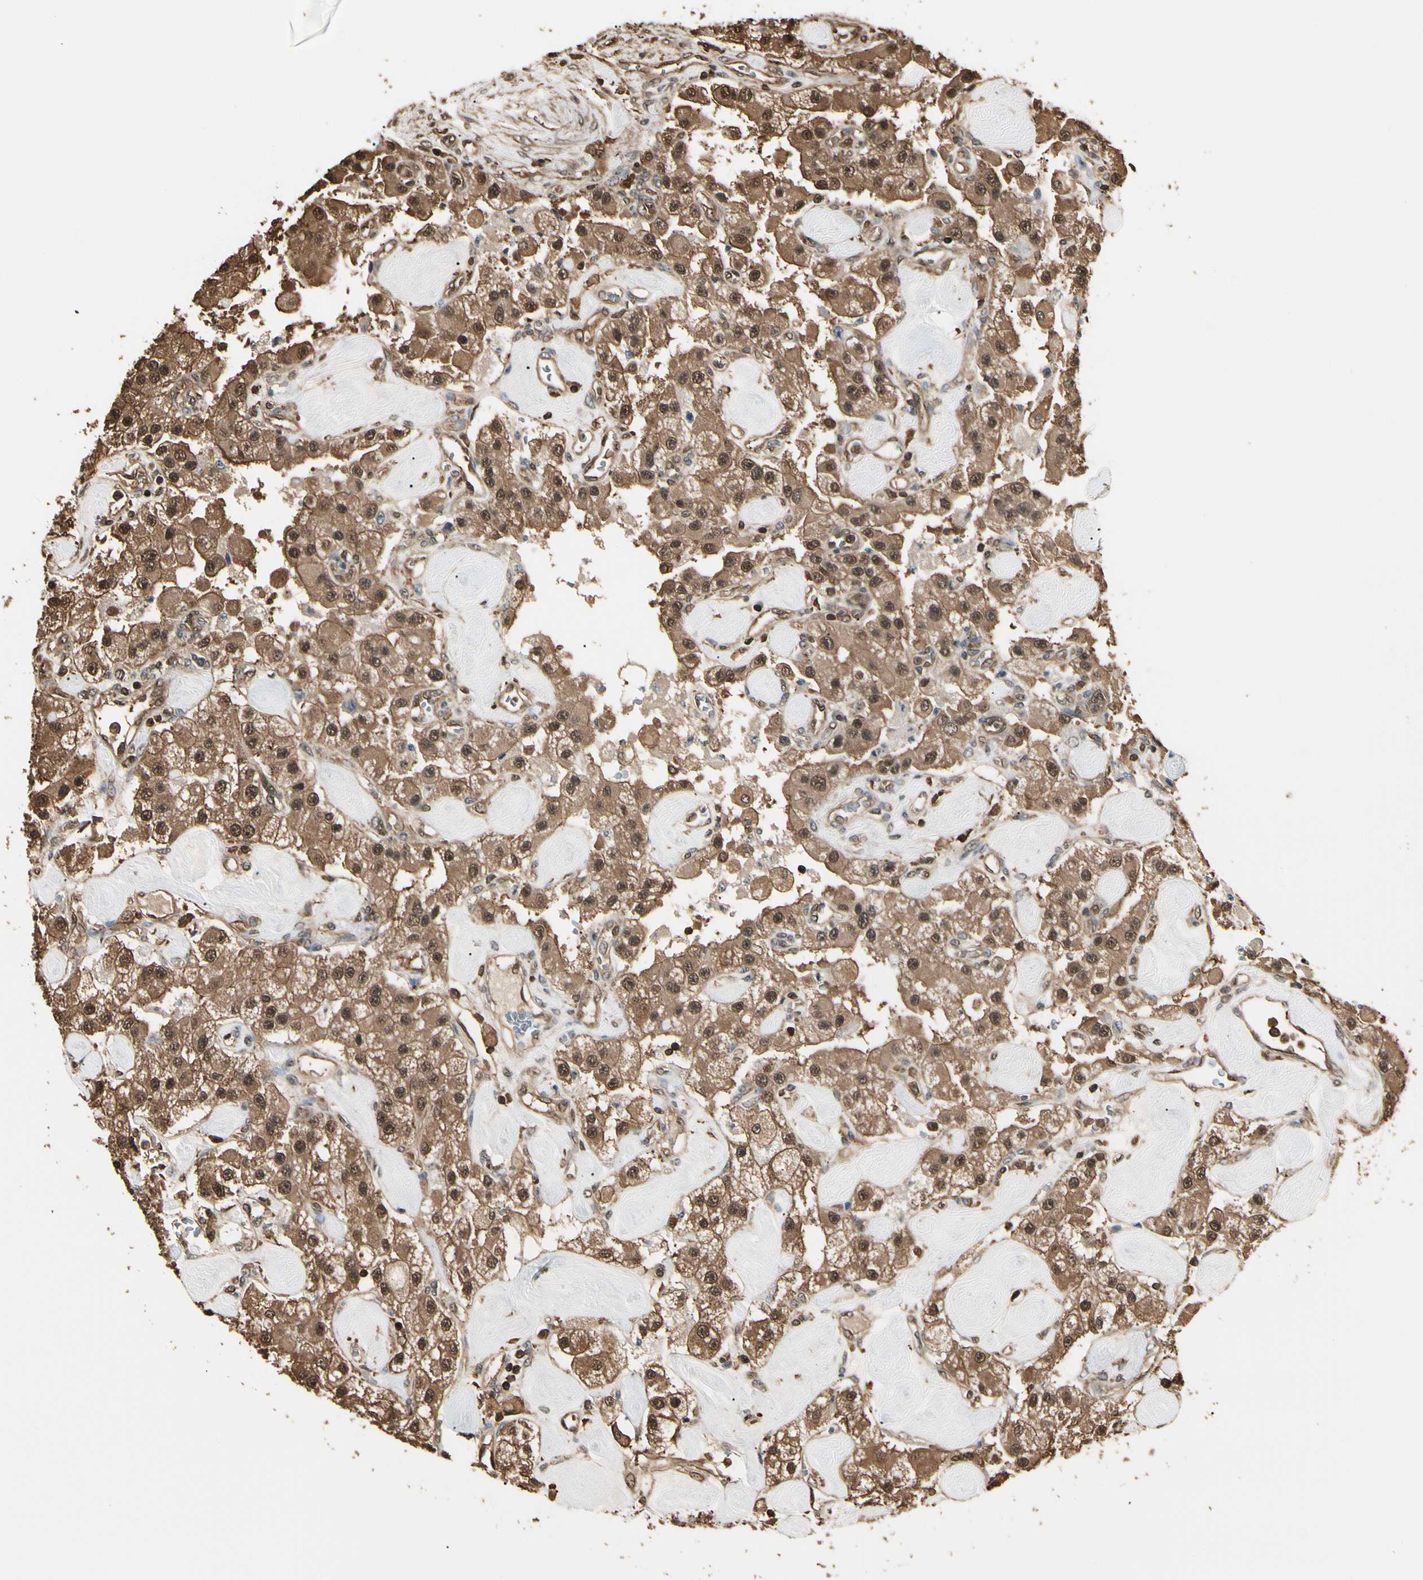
{"staining": {"intensity": "strong", "quantity": ">75%", "location": "cytoplasmic/membranous,nuclear"}, "tissue": "carcinoid", "cell_type": "Tumor cells", "image_type": "cancer", "snomed": [{"axis": "morphology", "description": "Carcinoid, malignant, NOS"}, {"axis": "topography", "description": "Pancreas"}], "caption": "This is an image of IHC staining of carcinoid, which shows strong positivity in the cytoplasmic/membranous and nuclear of tumor cells.", "gene": "YWHAE", "patient": {"sex": "male", "age": 41}}